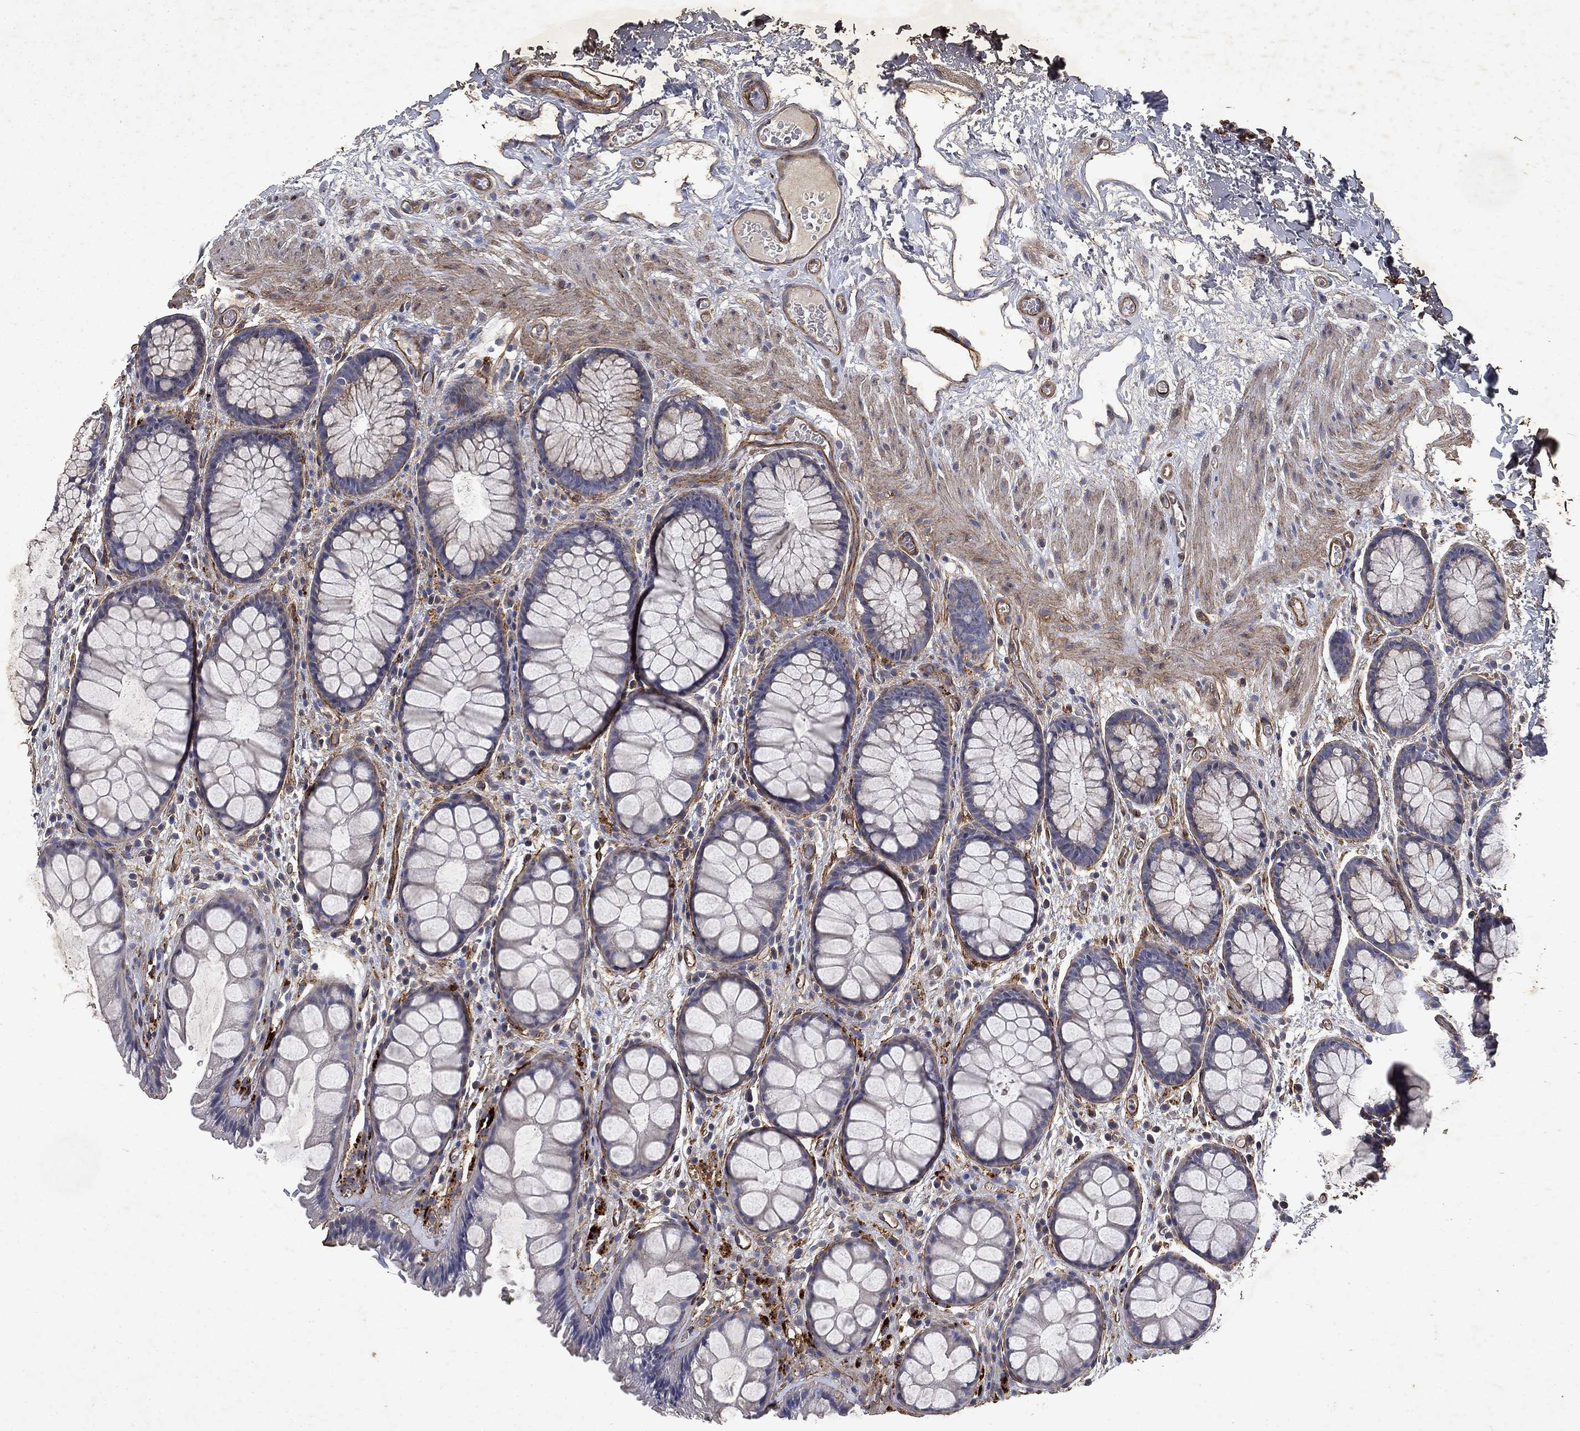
{"staining": {"intensity": "negative", "quantity": "none", "location": "none"}, "tissue": "rectum", "cell_type": "Glandular cells", "image_type": "normal", "snomed": [{"axis": "morphology", "description": "Normal tissue, NOS"}, {"axis": "topography", "description": "Rectum"}], "caption": "Glandular cells show no significant protein positivity in benign rectum.", "gene": "COL4A2", "patient": {"sex": "female", "age": 62}}